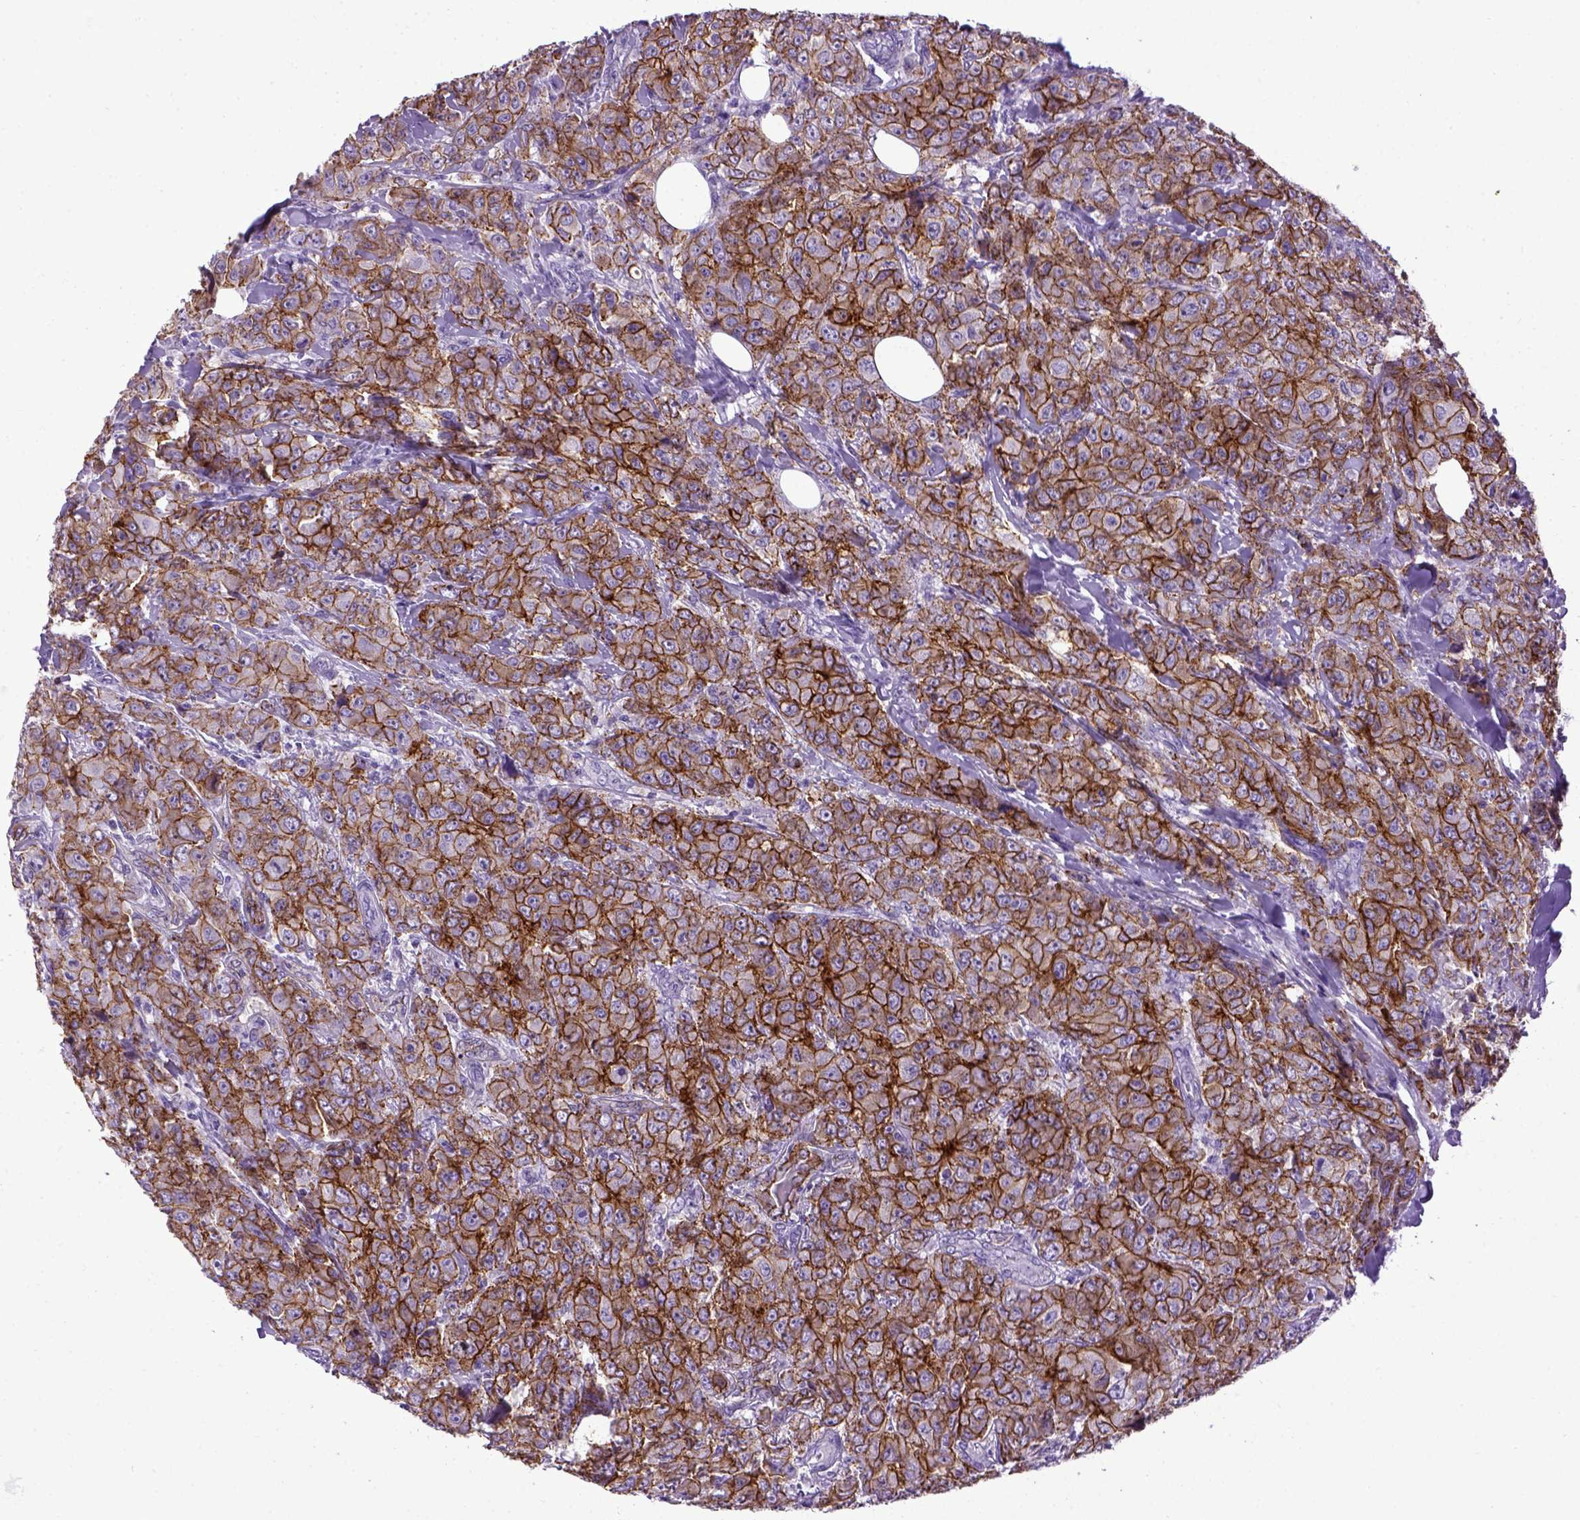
{"staining": {"intensity": "moderate", "quantity": ">75%", "location": "cytoplasmic/membranous"}, "tissue": "breast cancer", "cell_type": "Tumor cells", "image_type": "cancer", "snomed": [{"axis": "morphology", "description": "Duct carcinoma"}, {"axis": "topography", "description": "Breast"}], "caption": "Breast cancer stained with immunohistochemistry demonstrates moderate cytoplasmic/membranous positivity in approximately >75% of tumor cells.", "gene": "CDH1", "patient": {"sex": "female", "age": 43}}